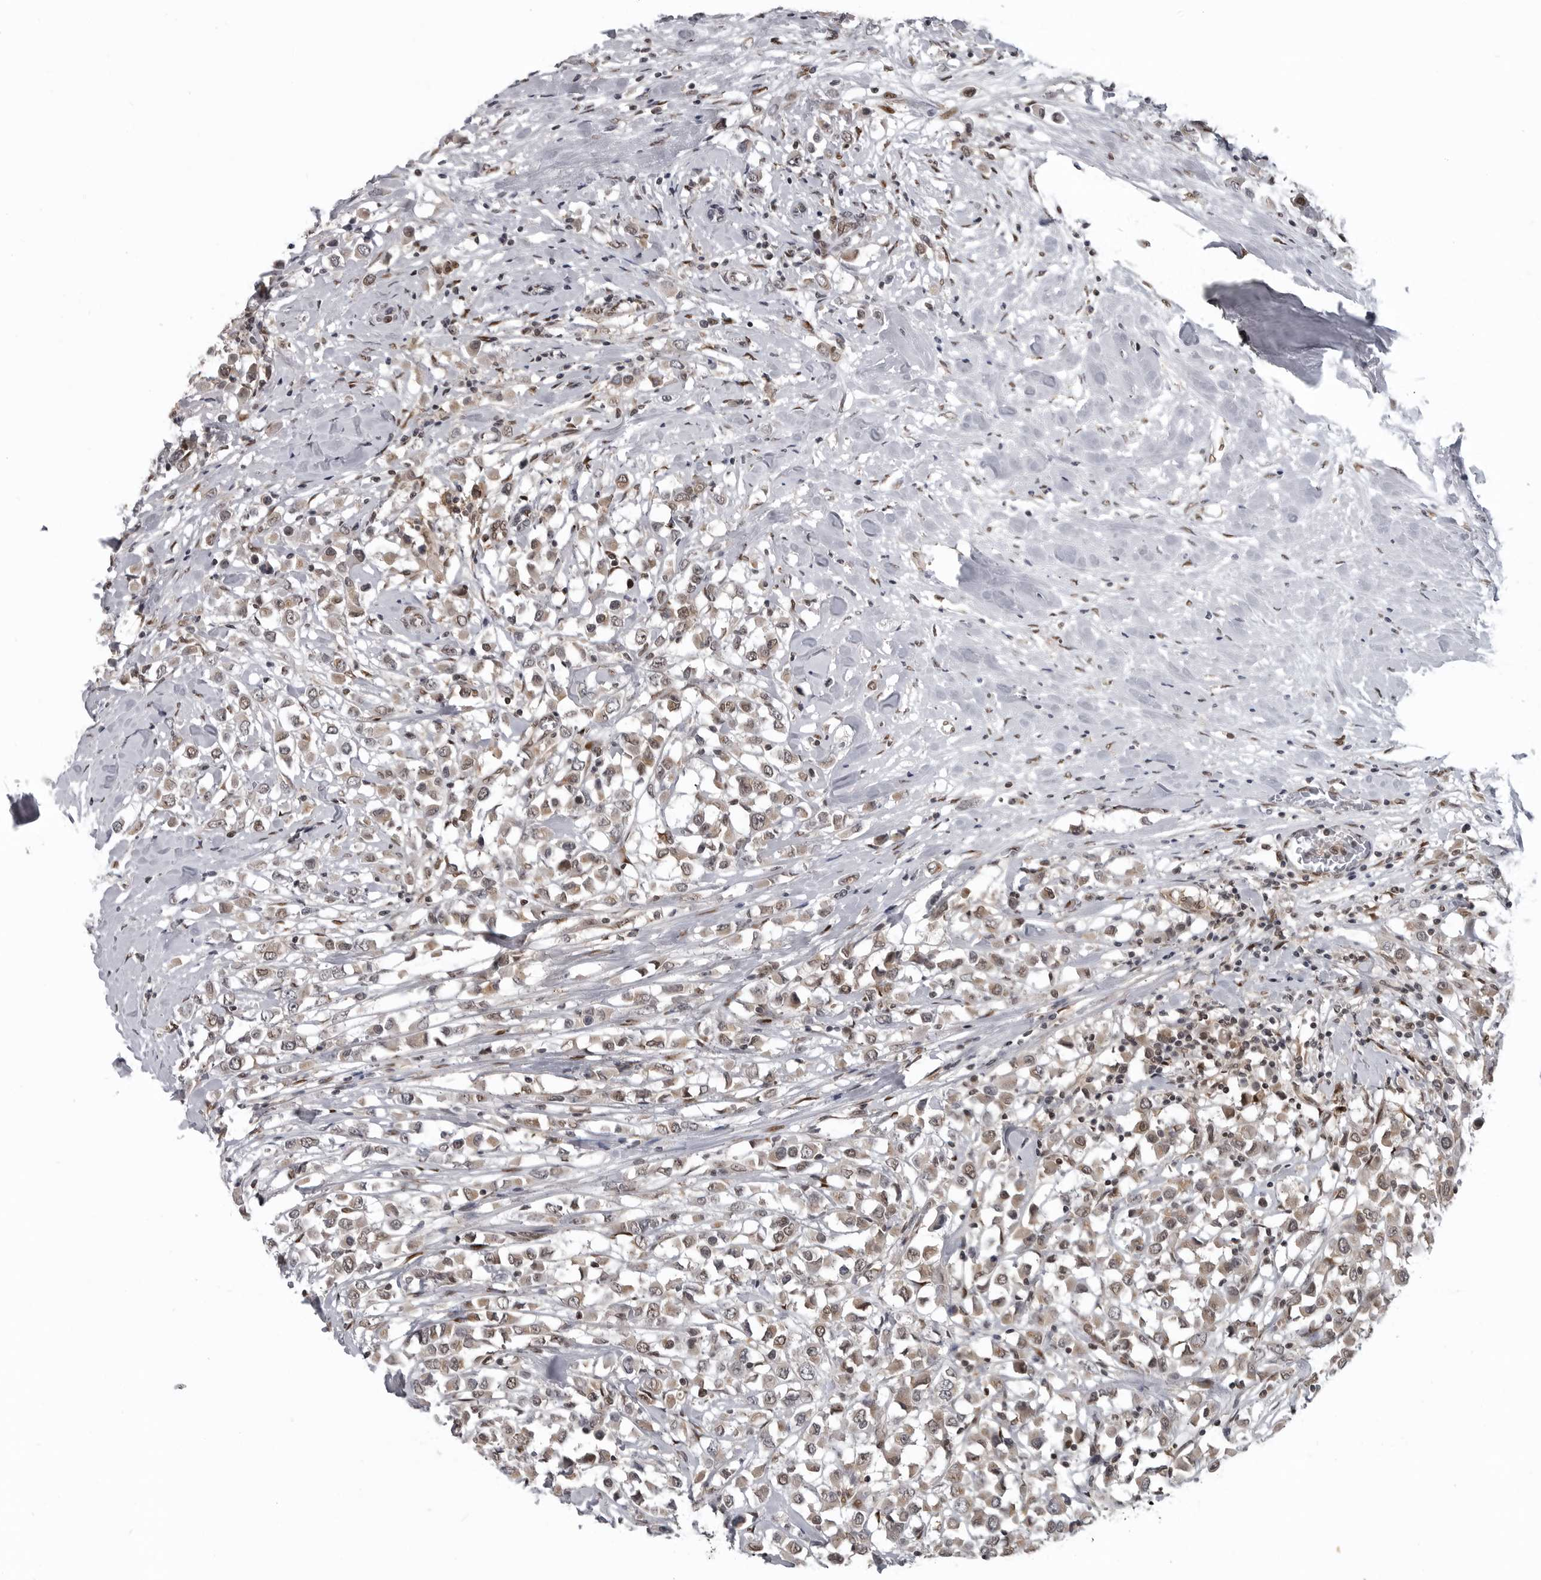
{"staining": {"intensity": "weak", "quantity": ">75%", "location": "cytoplasmic/membranous,nuclear"}, "tissue": "breast cancer", "cell_type": "Tumor cells", "image_type": "cancer", "snomed": [{"axis": "morphology", "description": "Duct carcinoma"}, {"axis": "topography", "description": "Breast"}], "caption": "Invasive ductal carcinoma (breast) was stained to show a protein in brown. There is low levels of weak cytoplasmic/membranous and nuclear positivity in approximately >75% of tumor cells.", "gene": "C8orf58", "patient": {"sex": "female", "age": 61}}